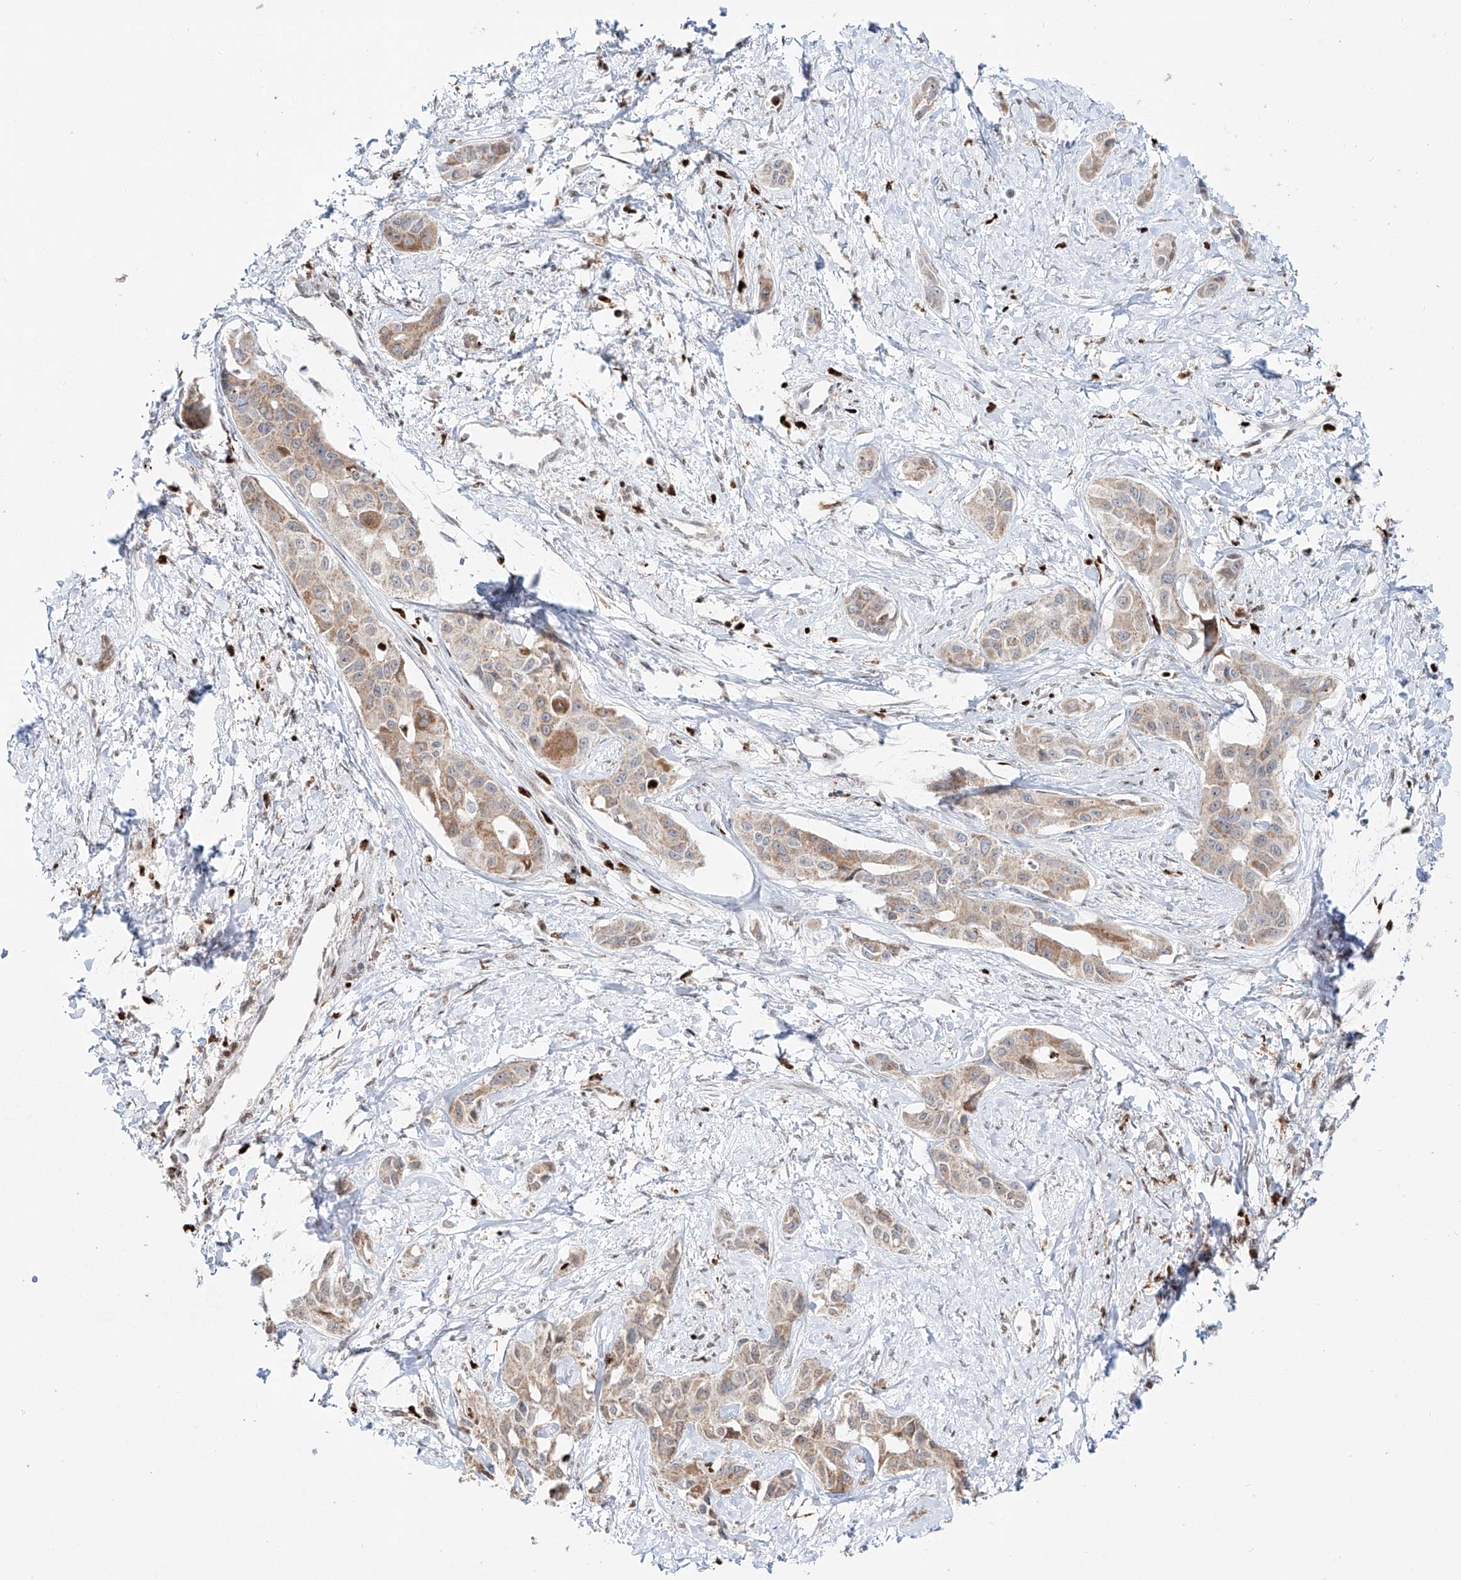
{"staining": {"intensity": "weak", "quantity": ">75%", "location": "cytoplasmic/membranous"}, "tissue": "liver cancer", "cell_type": "Tumor cells", "image_type": "cancer", "snomed": [{"axis": "morphology", "description": "Cholangiocarcinoma"}, {"axis": "topography", "description": "Liver"}], "caption": "Protein analysis of cholangiocarcinoma (liver) tissue displays weak cytoplasmic/membranous positivity in about >75% of tumor cells.", "gene": "DZIP1L", "patient": {"sex": "male", "age": 59}}